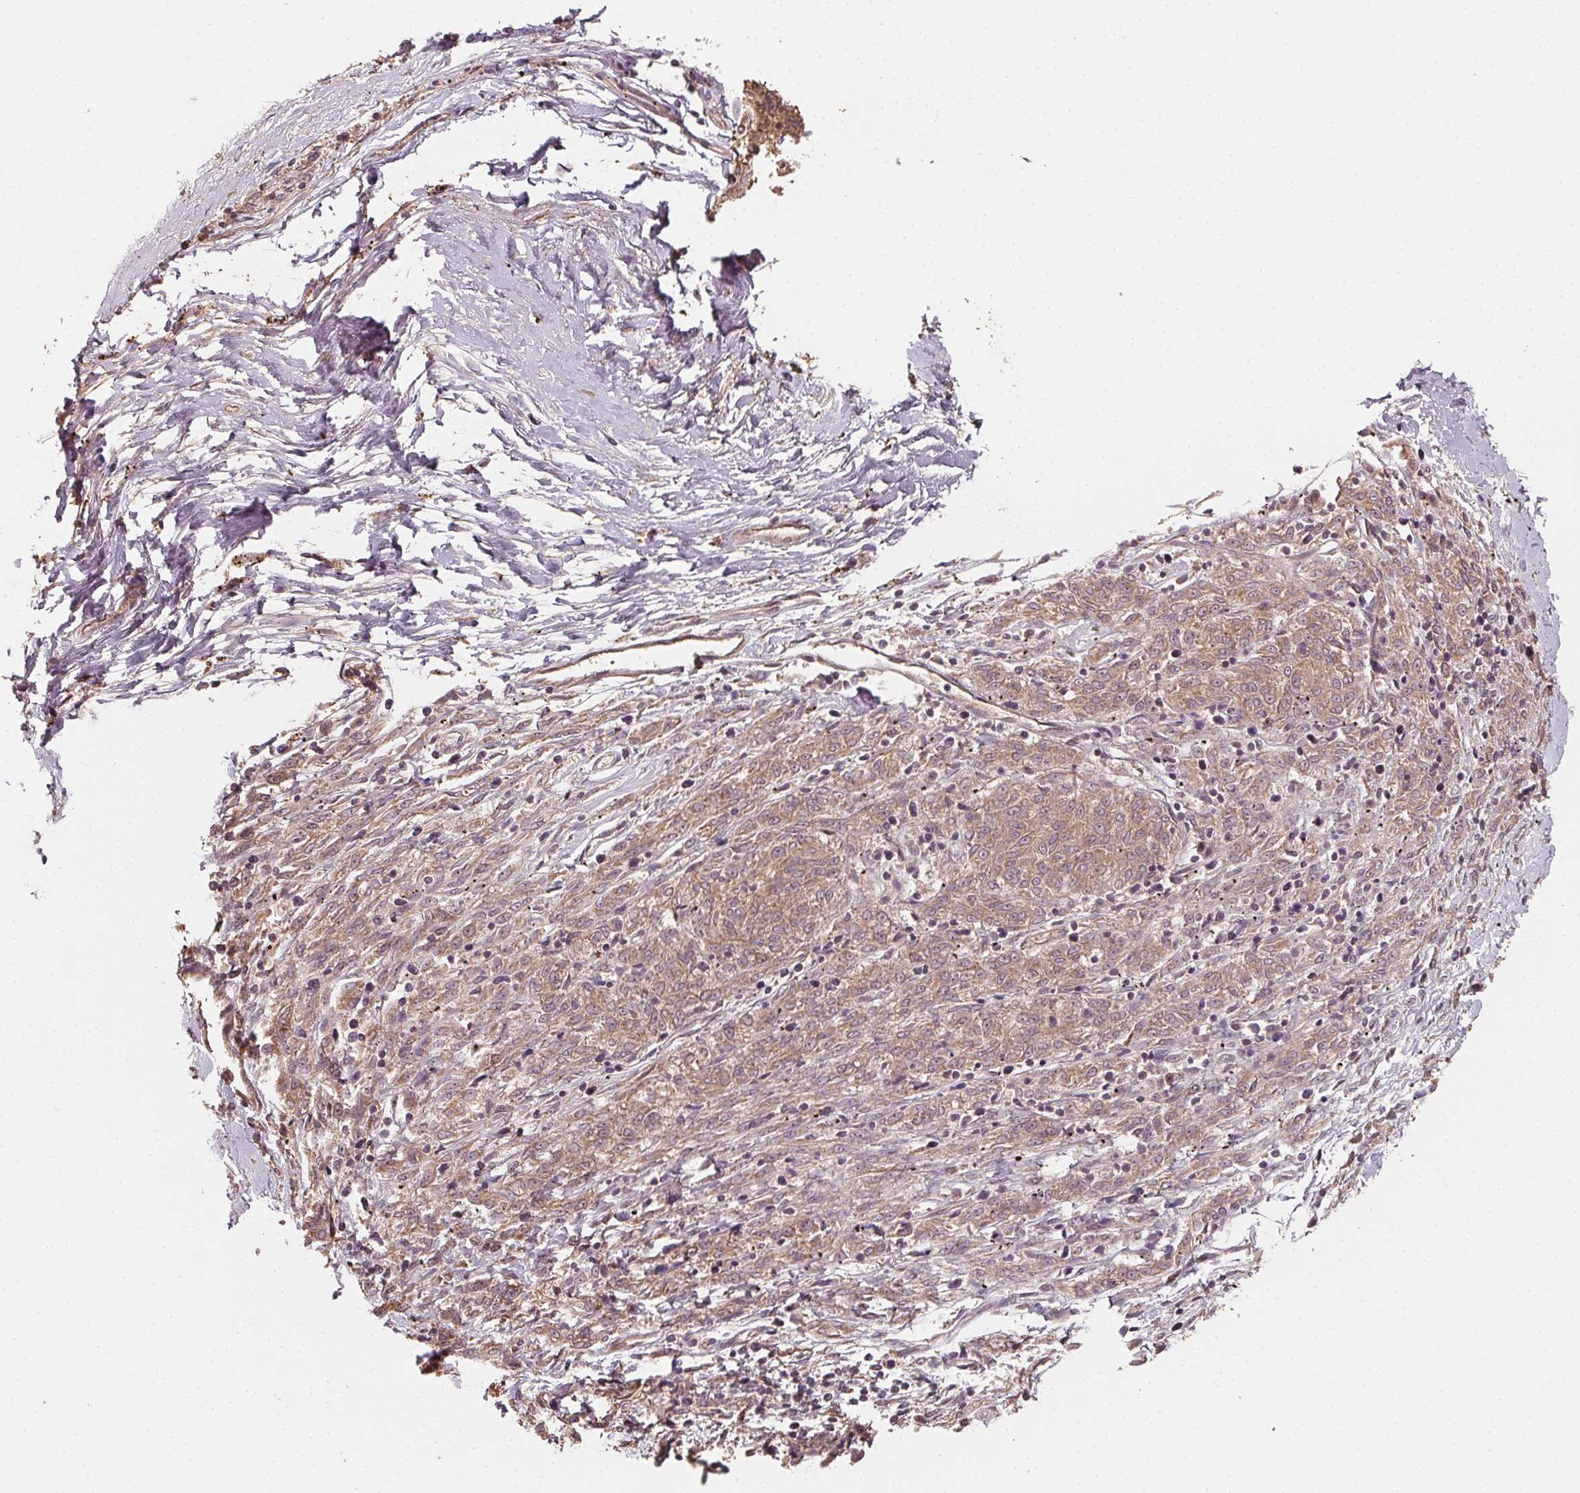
{"staining": {"intensity": "weak", "quantity": ">75%", "location": "cytoplasmic/membranous"}, "tissue": "melanoma", "cell_type": "Tumor cells", "image_type": "cancer", "snomed": [{"axis": "morphology", "description": "Malignant melanoma, NOS"}, {"axis": "topography", "description": "Skin"}], "caption": "The image exhibits immunohistochemical staining of melanoma. There is weak cytoplasmic/membranous staining is seen in about >75% of tumor cells.", "gene": "WBP2", "patient": {"sex": "female", "age": 72}}